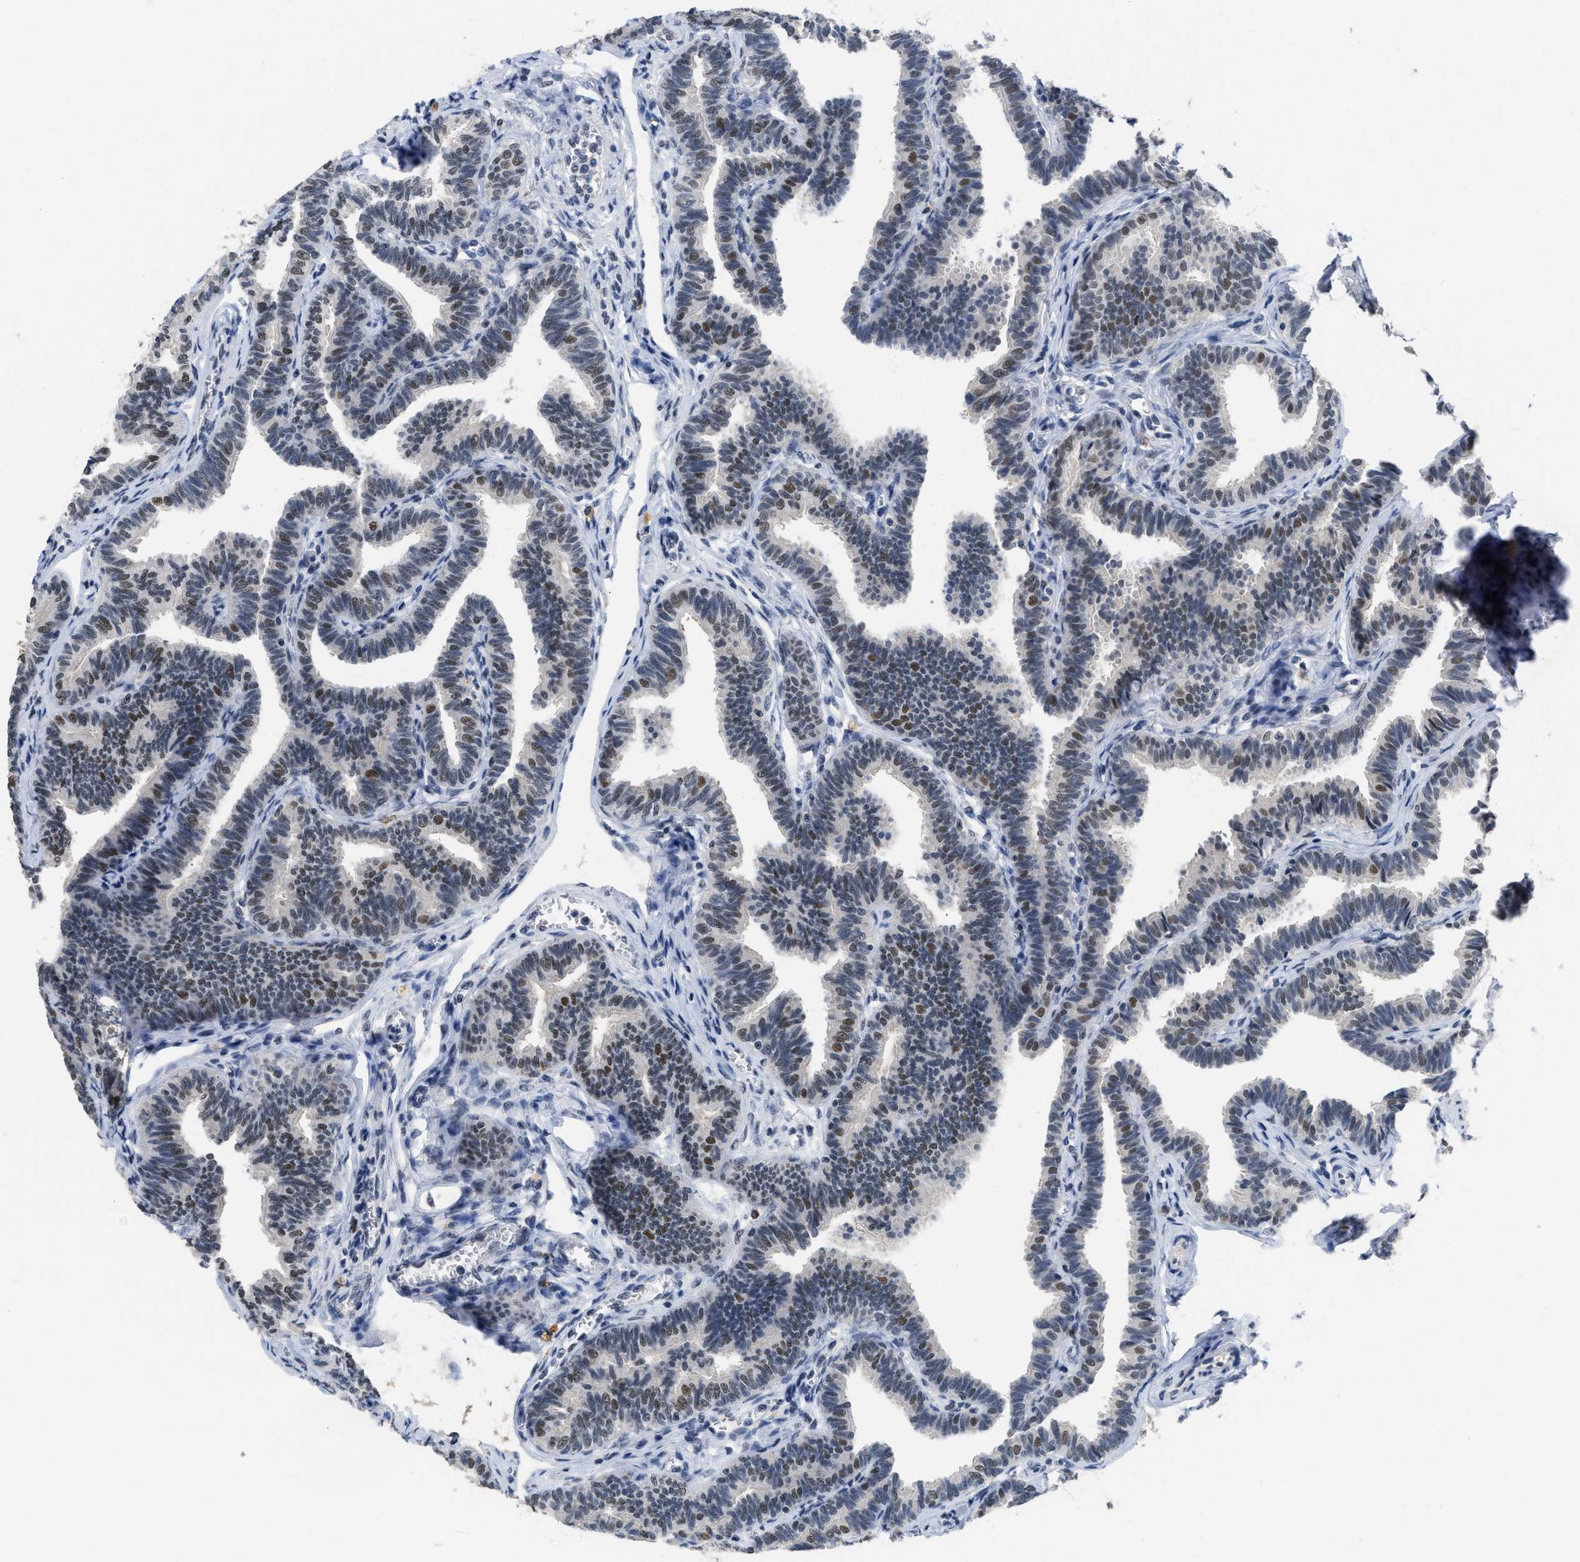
{"staining": {"intensity": "moderate", "quantity": "<25%", "location": "nuclear"}, "tissue": "fallopian tube", "cell_type": "Glandular cells", "image_type": "normal", "snomed": [{"axis": "morphology", "description": "Normal tissue, NOS"}, {"axis": "topography", "description": "Fallopian tube"}, {"axis": "topography", "description": "Ovary"}], "caption": "Protein staining of unremarkable fallopian tube demonstrates moderate nuclear positivity in about <25% of glandular cells.", "gene": "GGNBP2", "patient": {"sex": "female", "age": 23}}